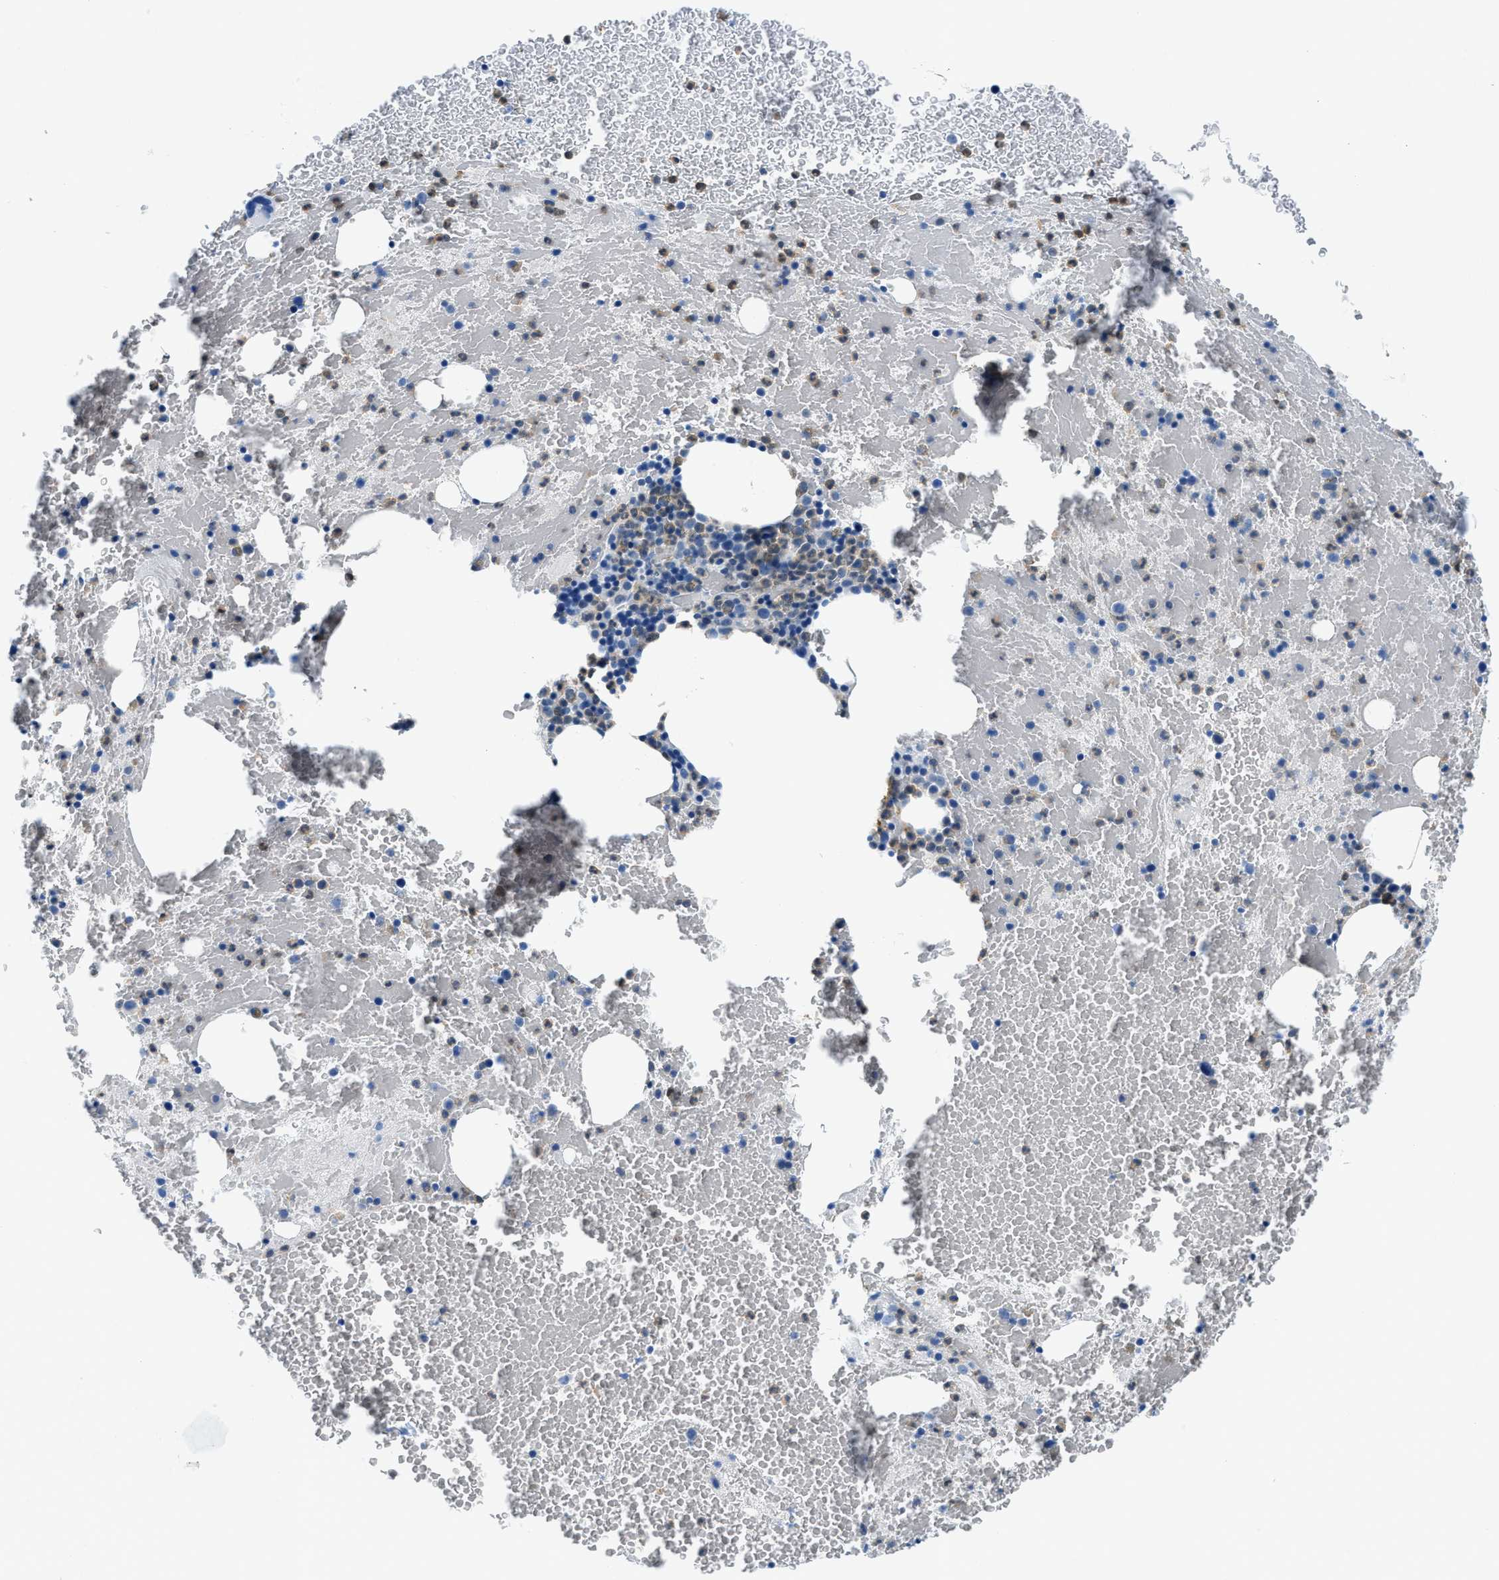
{"staining": {"intensity": "weak", "quantity": "25%-75%", "location": "cytoplasmic/membranous"}, "tissue": "bone marrow", "cell_type": "Hematopoietic cells", "image_type": "normal", "snomed": [{"axis": "morphology", "description": "Normal tissue, NOS"}, {"axis": "morphology", "description": "Inflammation, NOS"}, {"axis": "topography", "description": "Bone marrow"}], "caption": "Brown immunohistochemical staining in normal human bone marrow displays weak cytoplasmic/membranous expression in about 25%-75% of hematopoietic cells.", "gene": "CAPG", "patient": {"sex": "male", "age": 47}}